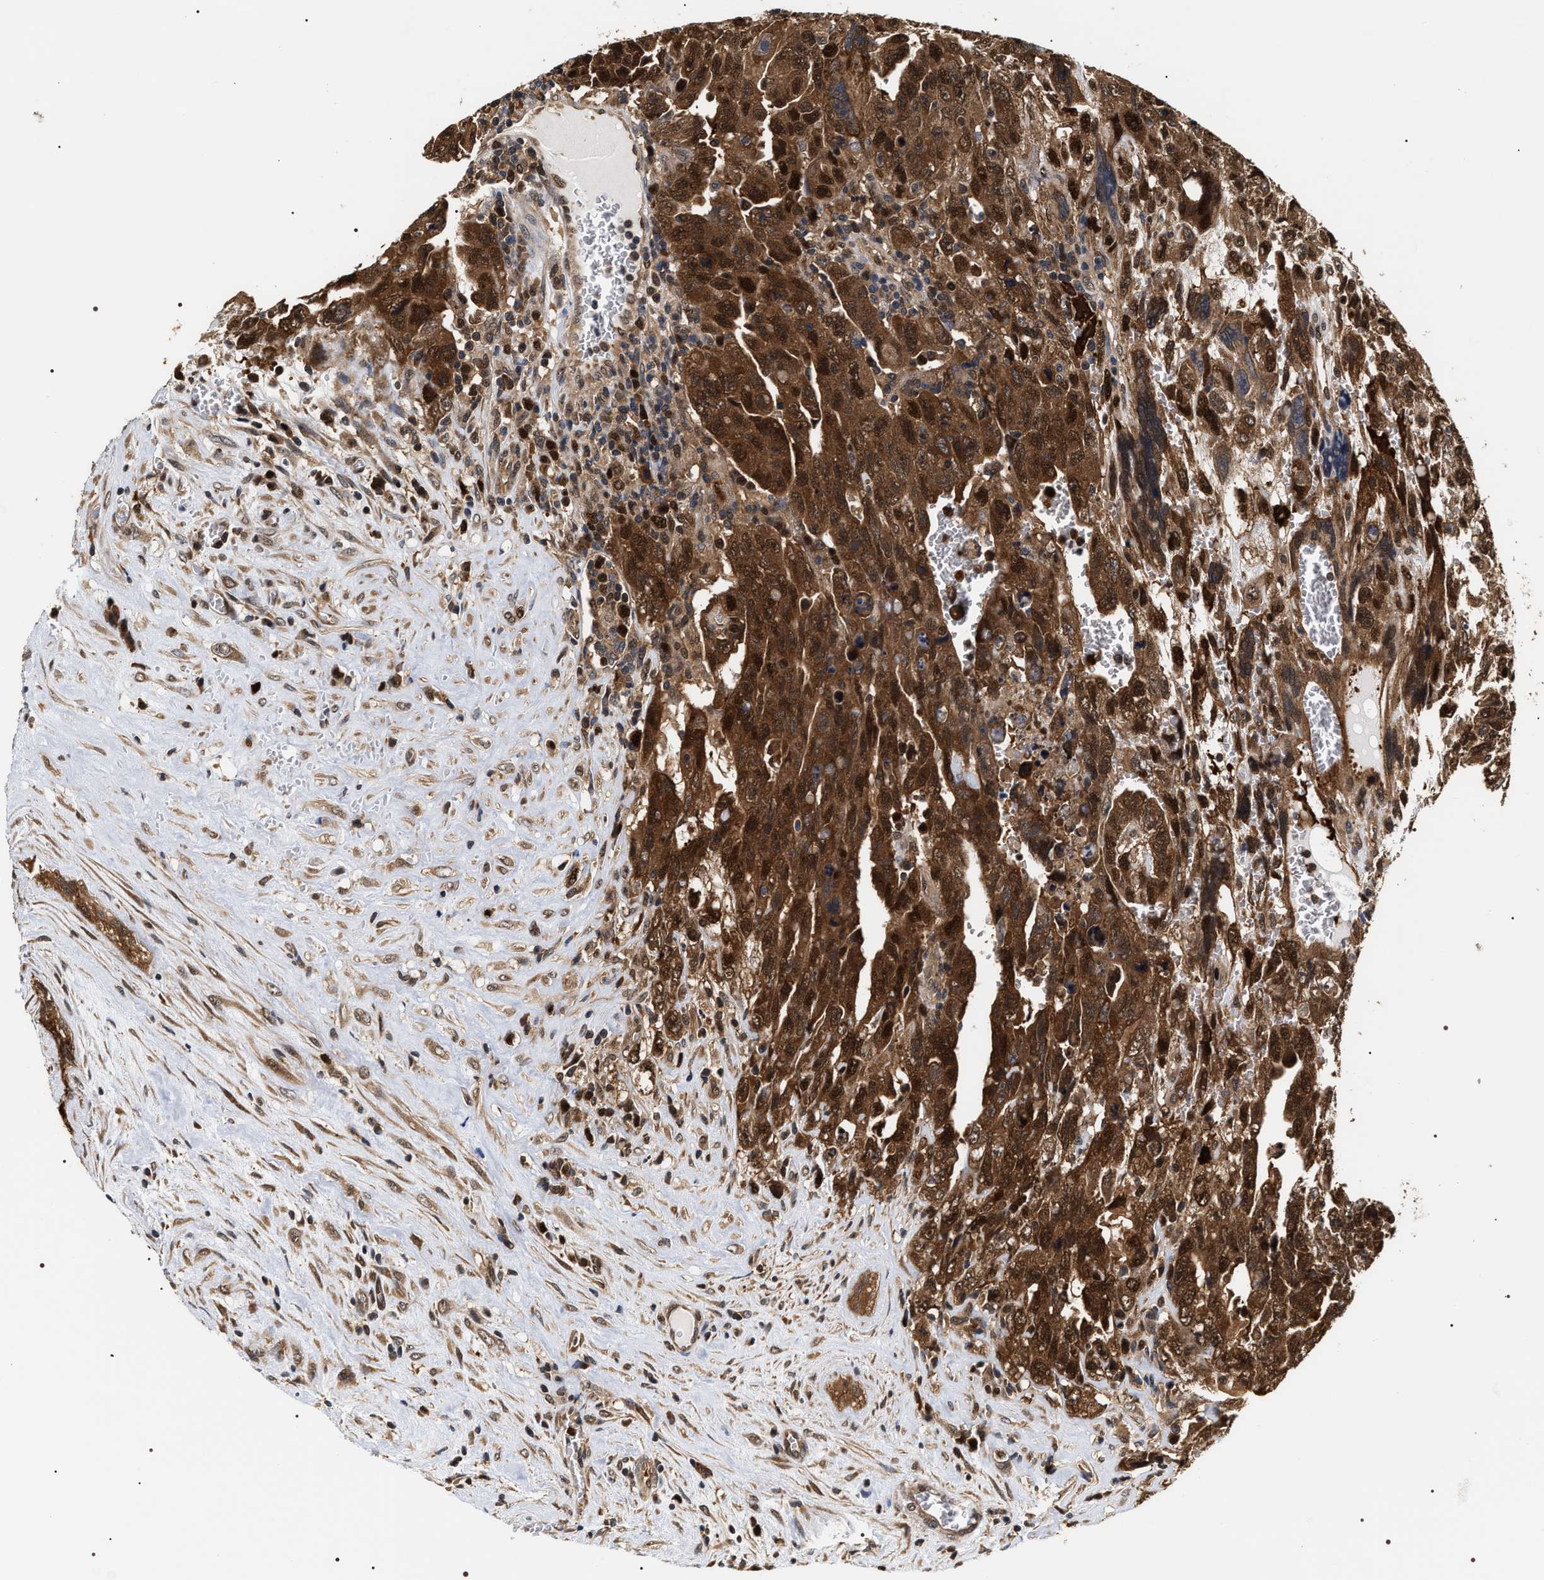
{"staining": {"intensity": "strong", "quantity": ">75%", "location": "cytoplasmic/membranous,nuclear"}, "tissue": "testis cancer", "cell_type": "Tumor cells", "image_type": "cancer", "snomed": [{"axis": "morphology", "description": "Carcinoma, Embryonal, NOS"}, {"axis": "topography", "description": "Testis"}], "caption": "IHC histopathology image of neoplastic tissue: testis cancer (embryonal carcinoma) stained using immunohistochemistry shows high levels of strong protein expression localized specifically in the cytoplasmic/membranous and nuclear of tumor cells, appearing as a cytoplasmic/membranous and nuclear brown color.", "gene": "BAG6", "patient": {"sex": "male", "age": 28}}